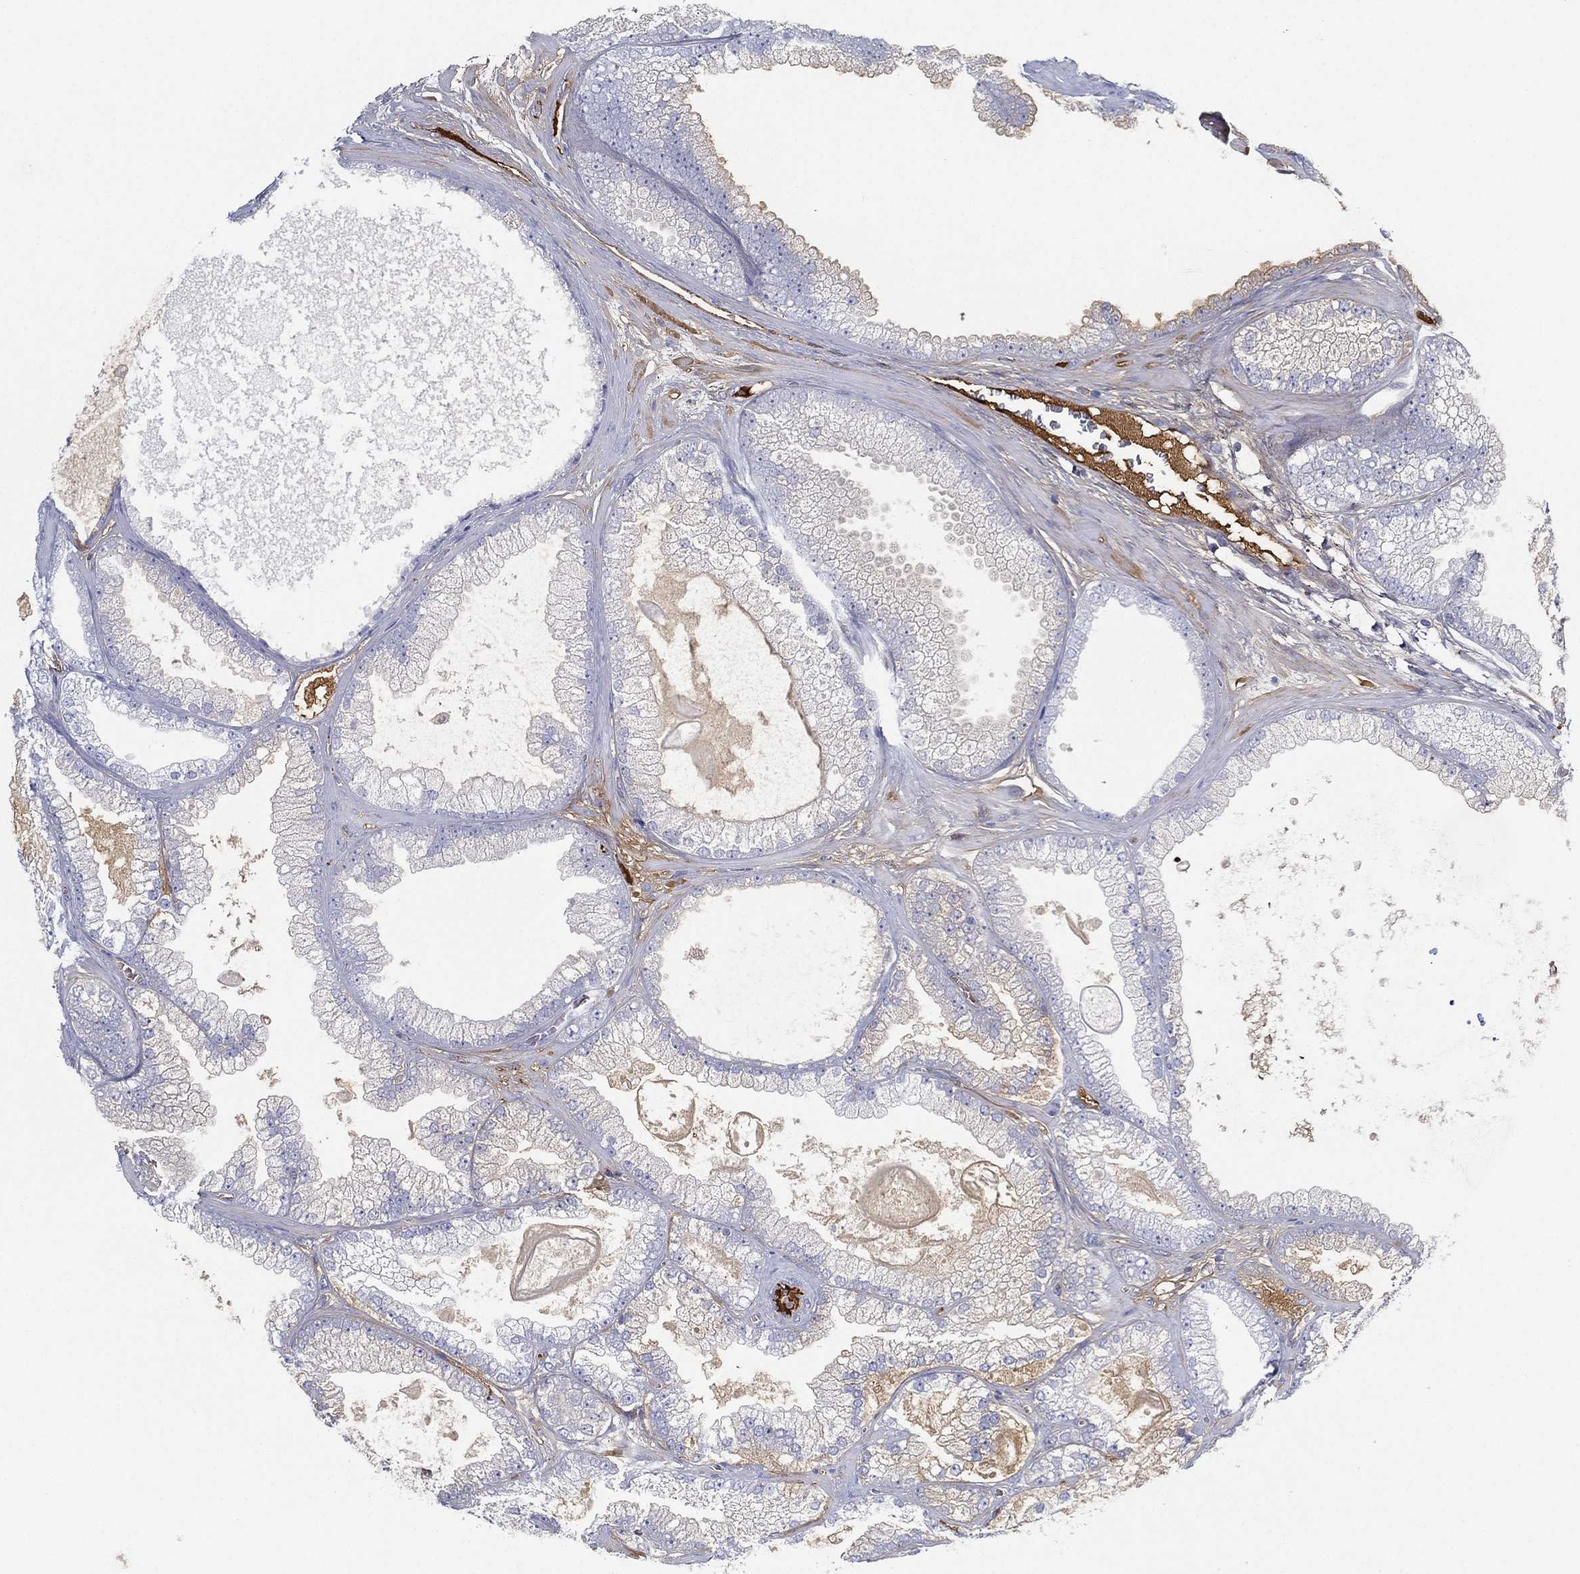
{"staining": {"intensity": "moderate", "quantity": "<25%", "location": "cytoplasmic/membranous"}, "tissue": "prostate cancer", "cell_type": "Tumor cells", "image_type": "cancer", "snomed": [{"axis": "morphology", "description": "Adenocarcinoma, Low grade"}, {"axis": "topography", "description": "Prostate"}], "caption": "Brown immunohistochemical staining in prostate adenocarcinoma (low-grade) reveals moderate cytoplasmic/membranous positivity in about <25% of tumor cells.", "gene": "IFNB1", "patient": {"sex": "male", "age": 57}}